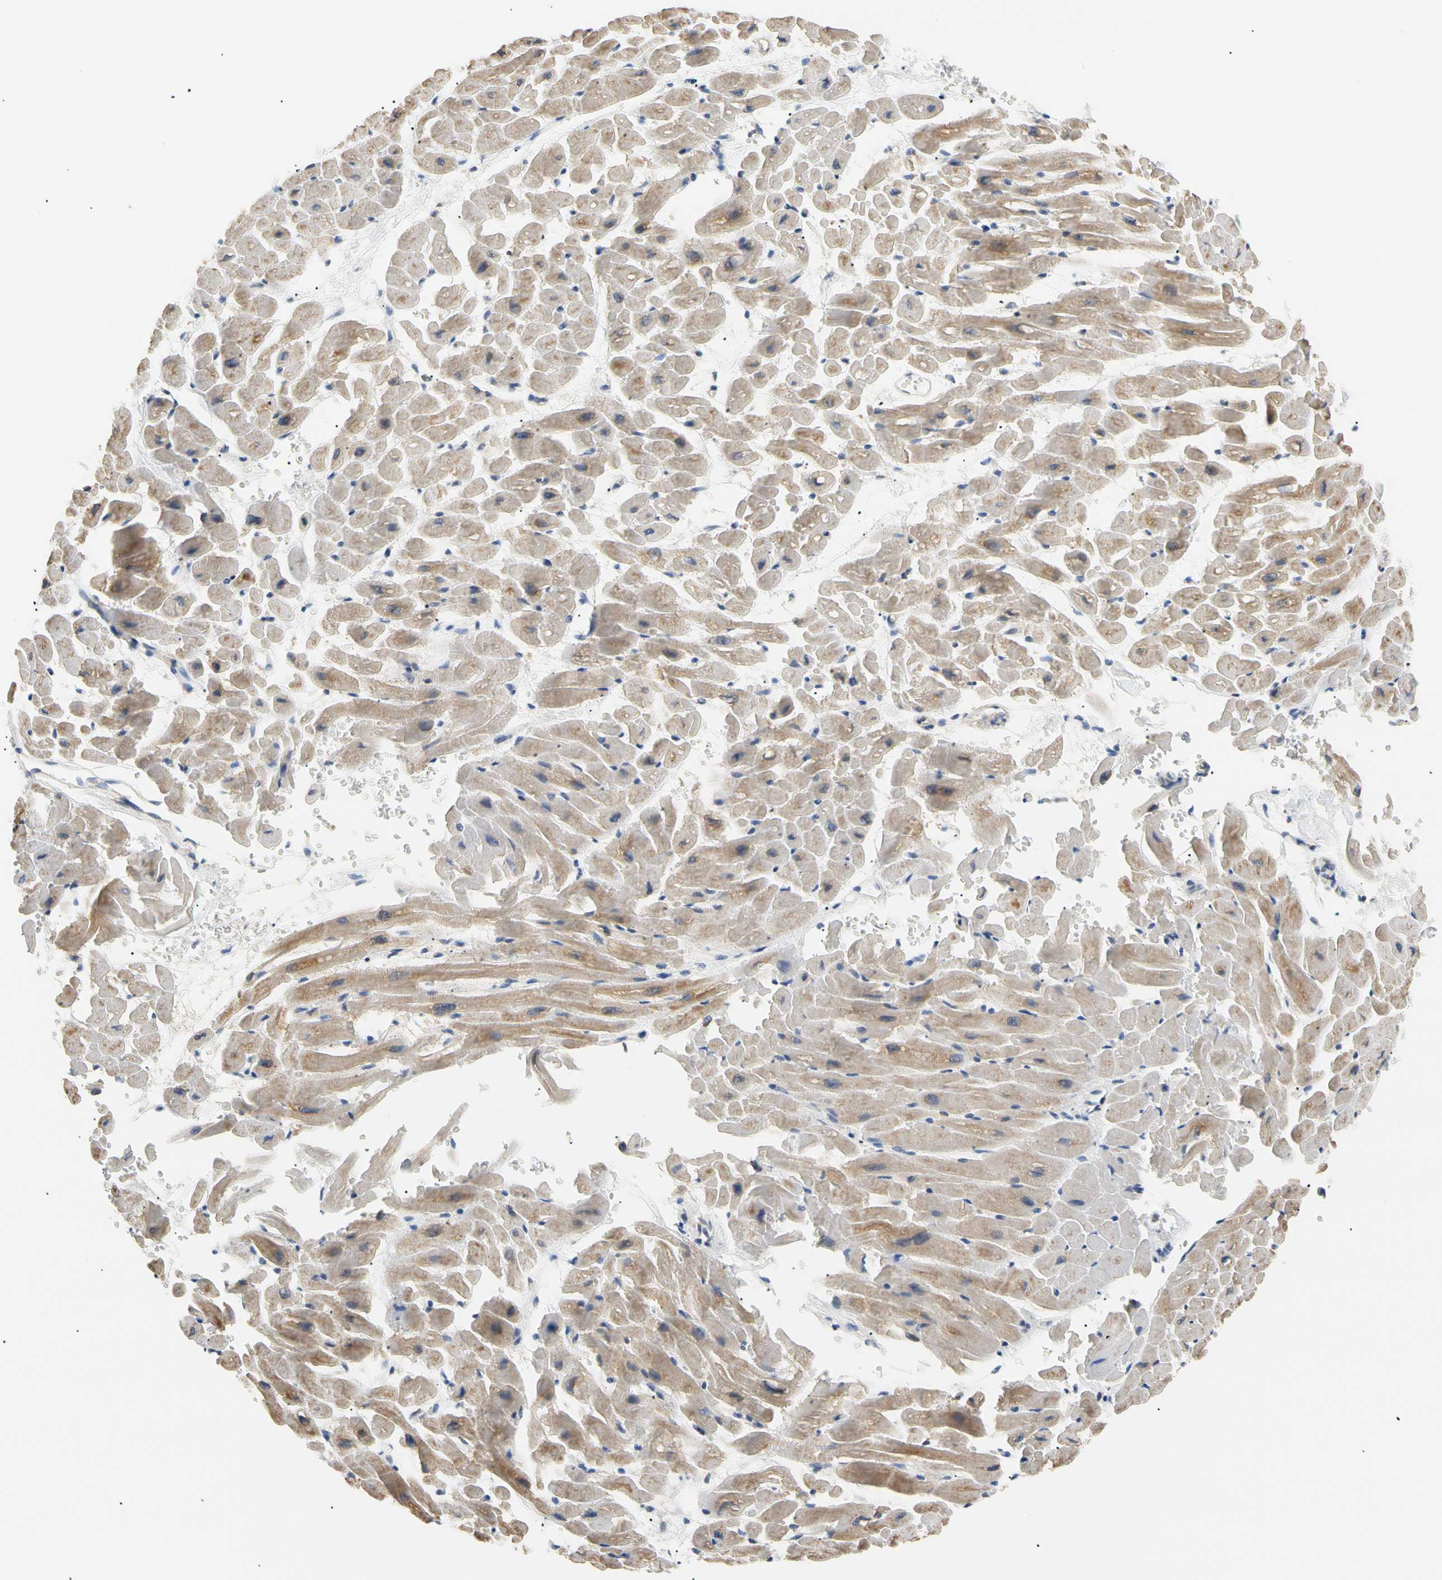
{"staining": {"intensity": "moderate", "quantity": ">75%", "location": "cytoplasmic/membranous"}, "tissue": "heart muscle", "cell_type": "Cardiomyocytes", "image_type": "normal", "snomed": [{"axis": "morphology", "description": "Normal tissue, NOS"}, {"axis": "topography", "description": "Heart"}], "caption": "This is a photomicrograph of IHC staining of benign heart muscle, which shows moderate positivity in the cytoplasmic/membranous of cardiomyocytes.", "gene": "PLGRKT", "patient": {"sex": "male", "age": 45}}